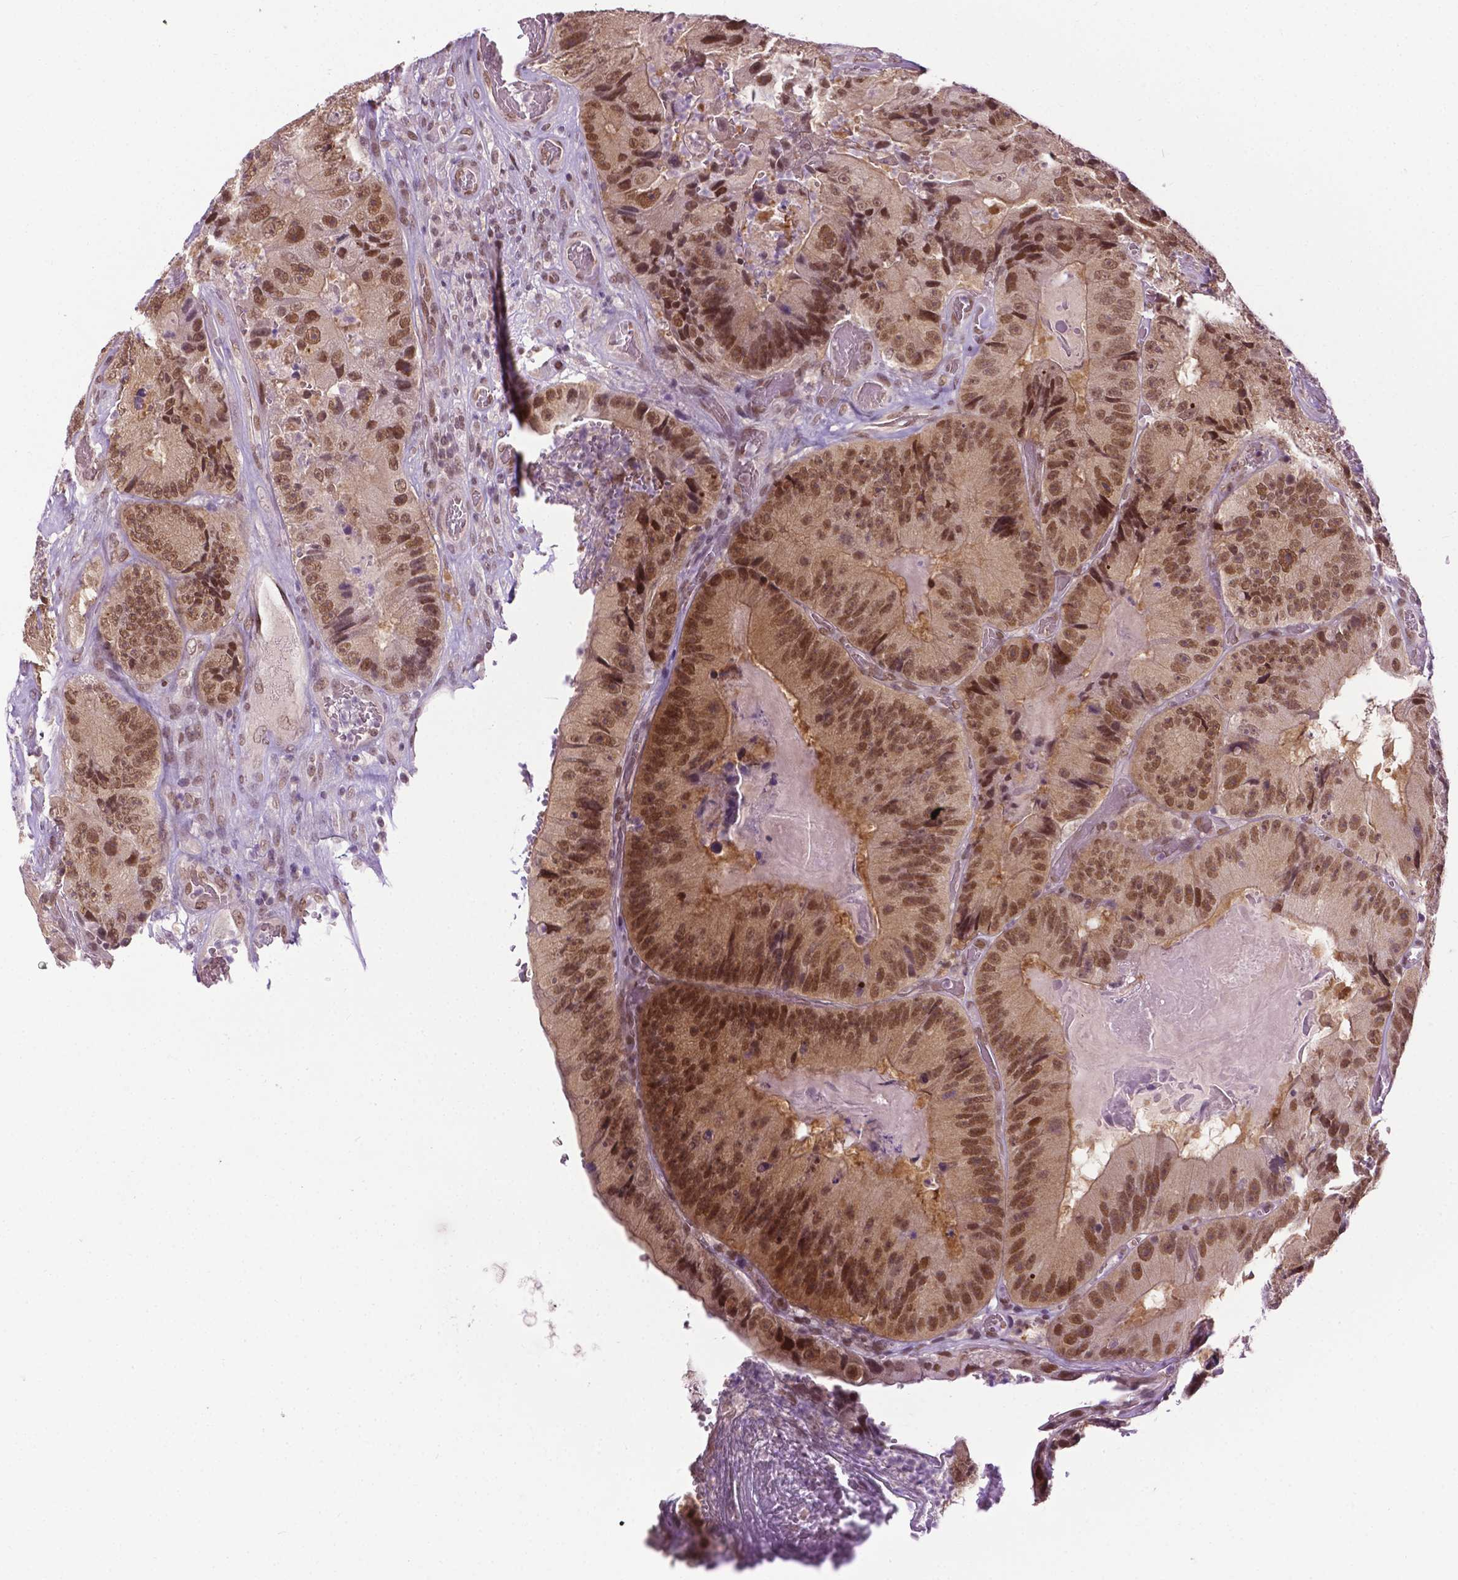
{"staining": {"intensity": "moderate", "quantity": ">75%", "location": "nuclear"}, "tissue": "colorectal cancer", "cell_type": "Tumor cells", "image_type": "cancer", "snomed": [{"axis": "morphology", "description": "Adenocarcinoma, NOS"}, {"axis": "topography", "description": "Colon"}], "caption": "Colorectal cancer (adenocarcinoma) tissue demonstrates moderate nuclear positivity in approximately >75% of tumor cells, visualized by immunohistochemistry. Immunohistochemistry (ihc) stains the protein of interest in brown and the nuclei are stained blue.", "gene": "UBQLN4", "patient": {"sex": "female", "age": 86}}